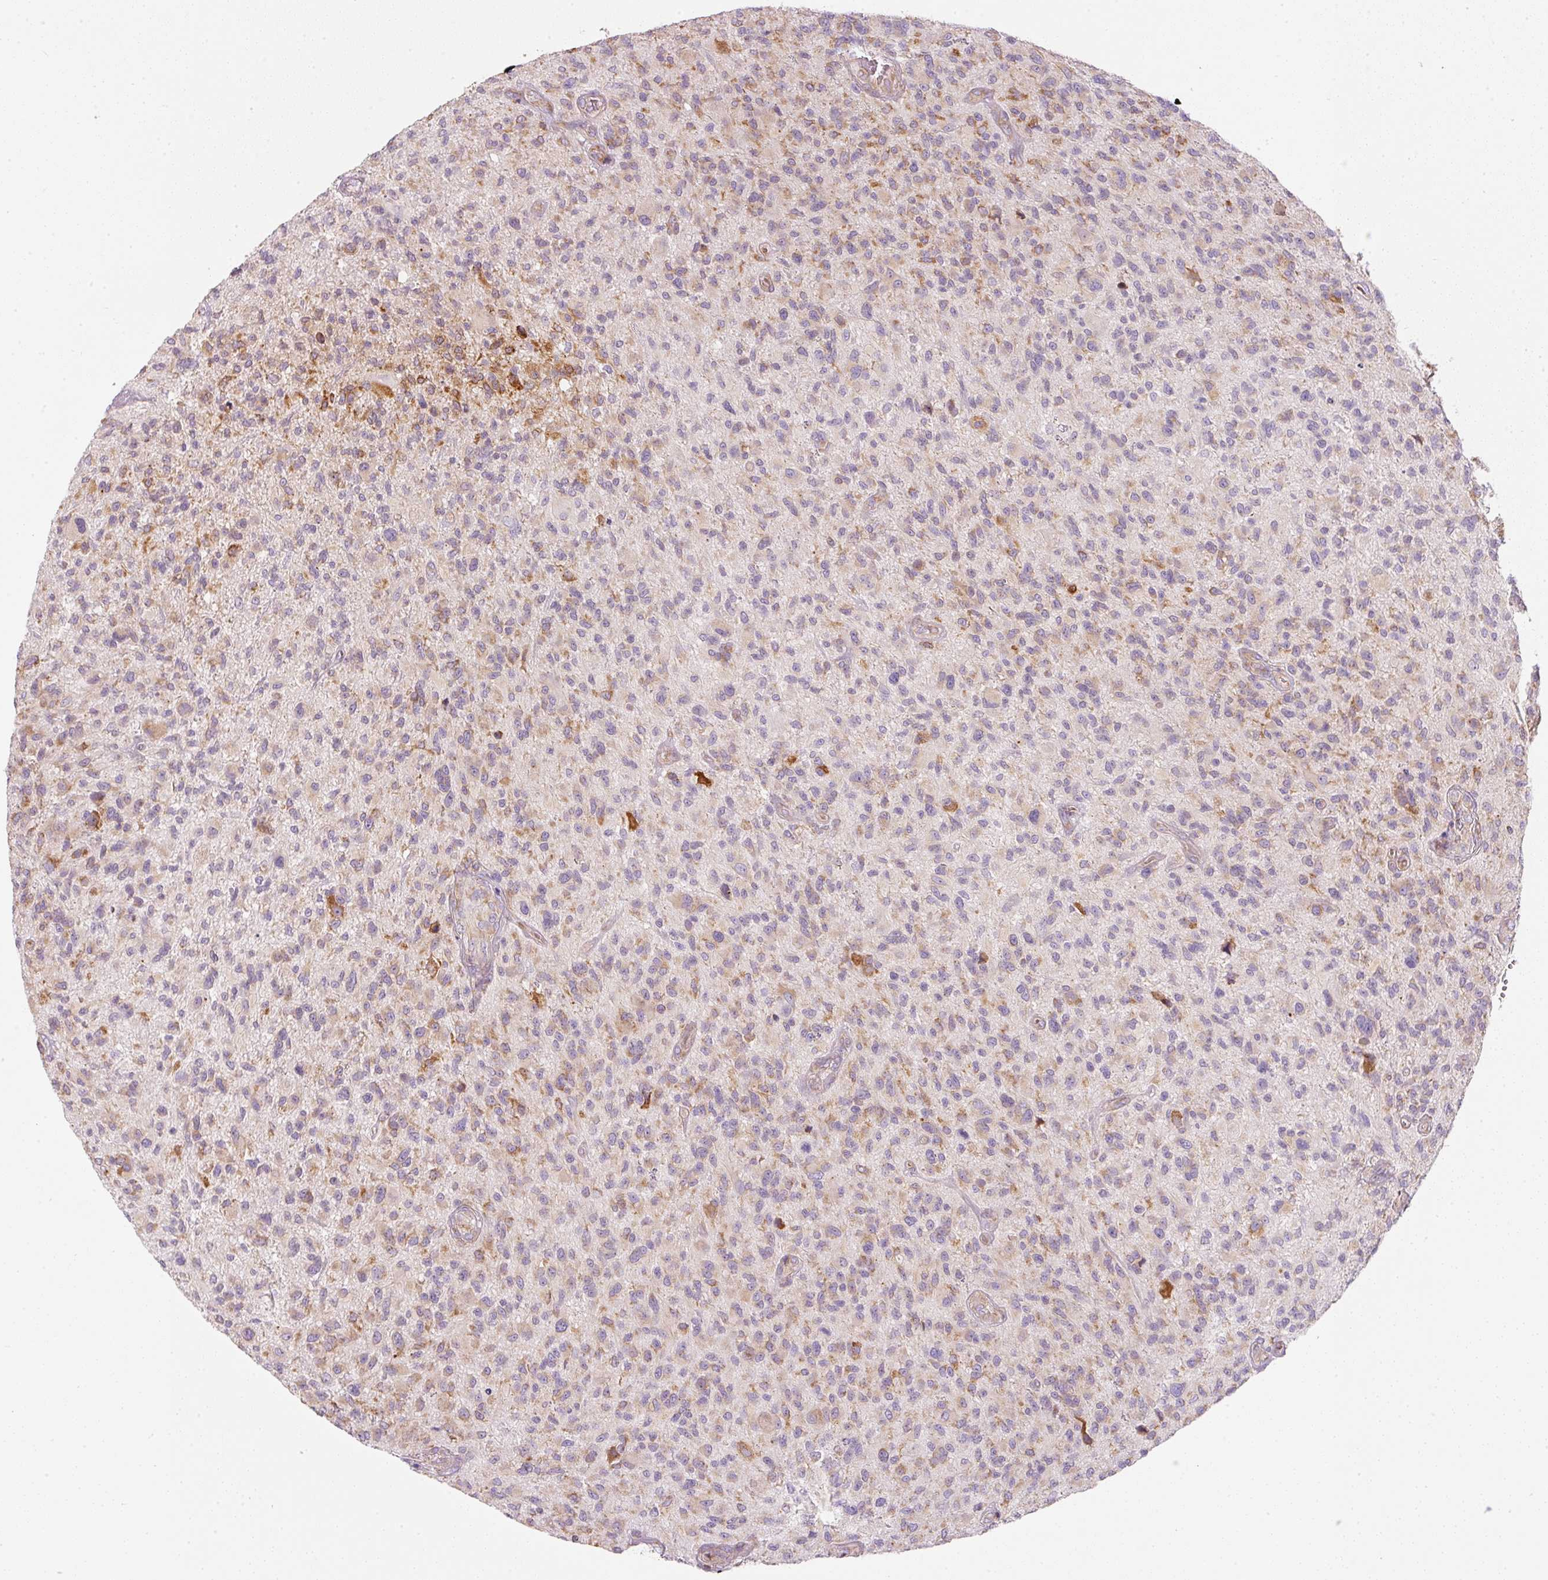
{"staining": {"intensity": "moderate", "quantity": "25%-75%", "location": "cytoplasmic/membranous"}, "tissue": "glioma", "cell_type": "Tumor cells", "image_type": "cancer", "snomed": [{"axis": "morphology", "description": "Glioma, malignant, High grade"}, {"axis": "topography", "description": "Brain"}], "caption": "Tumor cells show moderate cytoplasmic/membranous staining in approximately 25%-75% of cells in glioma. The protein is stained brown, and the nuclei are stained in blue (DAB IHC with brightfield microscopy, high magnification).", "gene": "MORN4", "patient": {"sex": "male", "age": 47}}